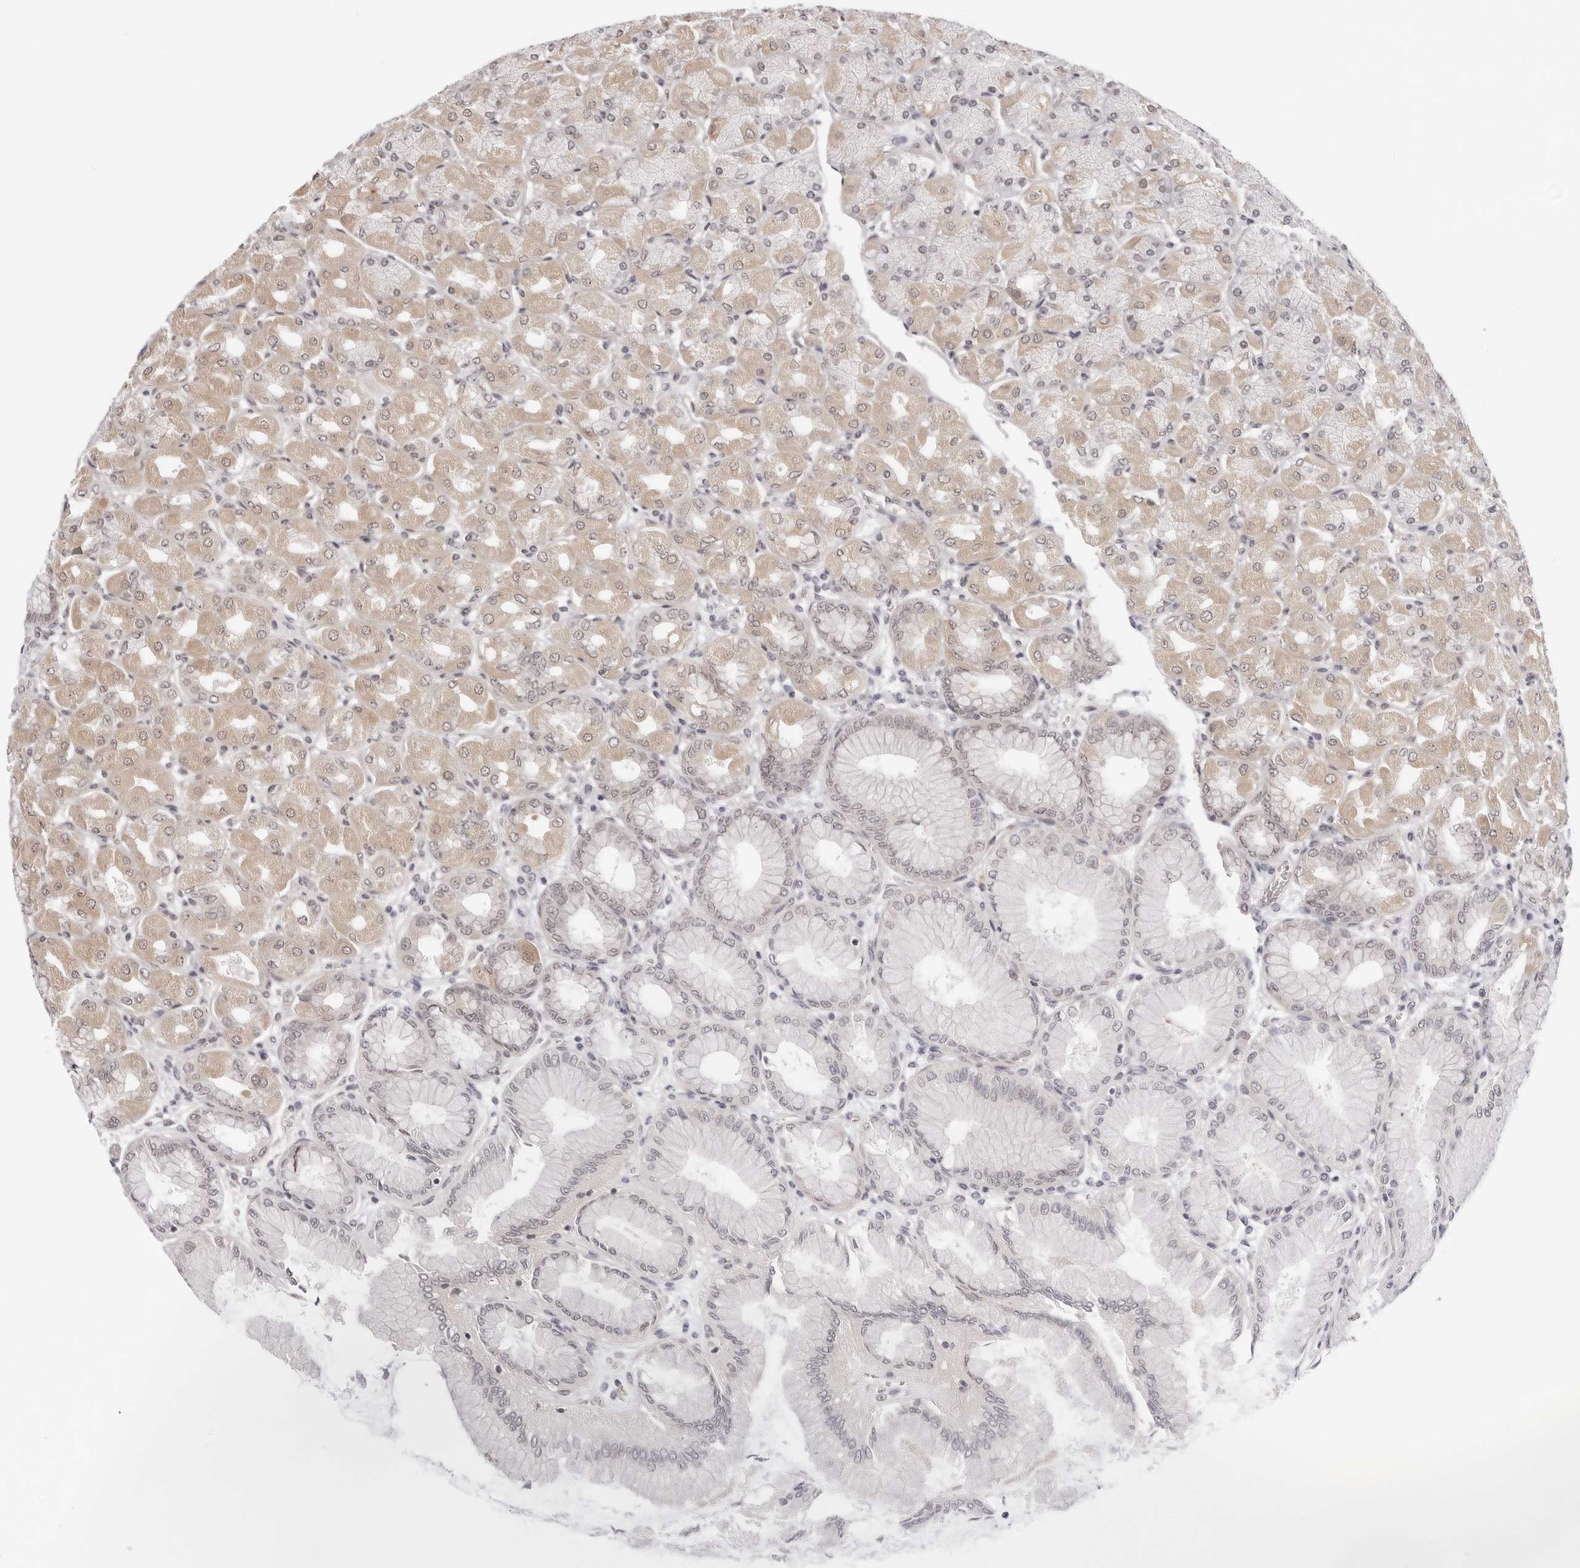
{"staining": {"intensity": "weak", "quantity": "25%-75%", "location": "cytoplasmic/membranous,nuclear"}, "tissue": "stomach", "cell_type": "Glandular cells", "image_type": "normal", "snomed": [{"axis": "morphology", "description": "Normal tissue, NOS"}, {"axis": "topography", "description": "Stomach, upper"}], "caption": "Benign stomach exhibits weak cytoplasmic/membranous,nuclear expression in approximately 25%-75% of glandular cells.", "gene": "ITGB3BP", "patient": {"sex": "female", "age": 56}}